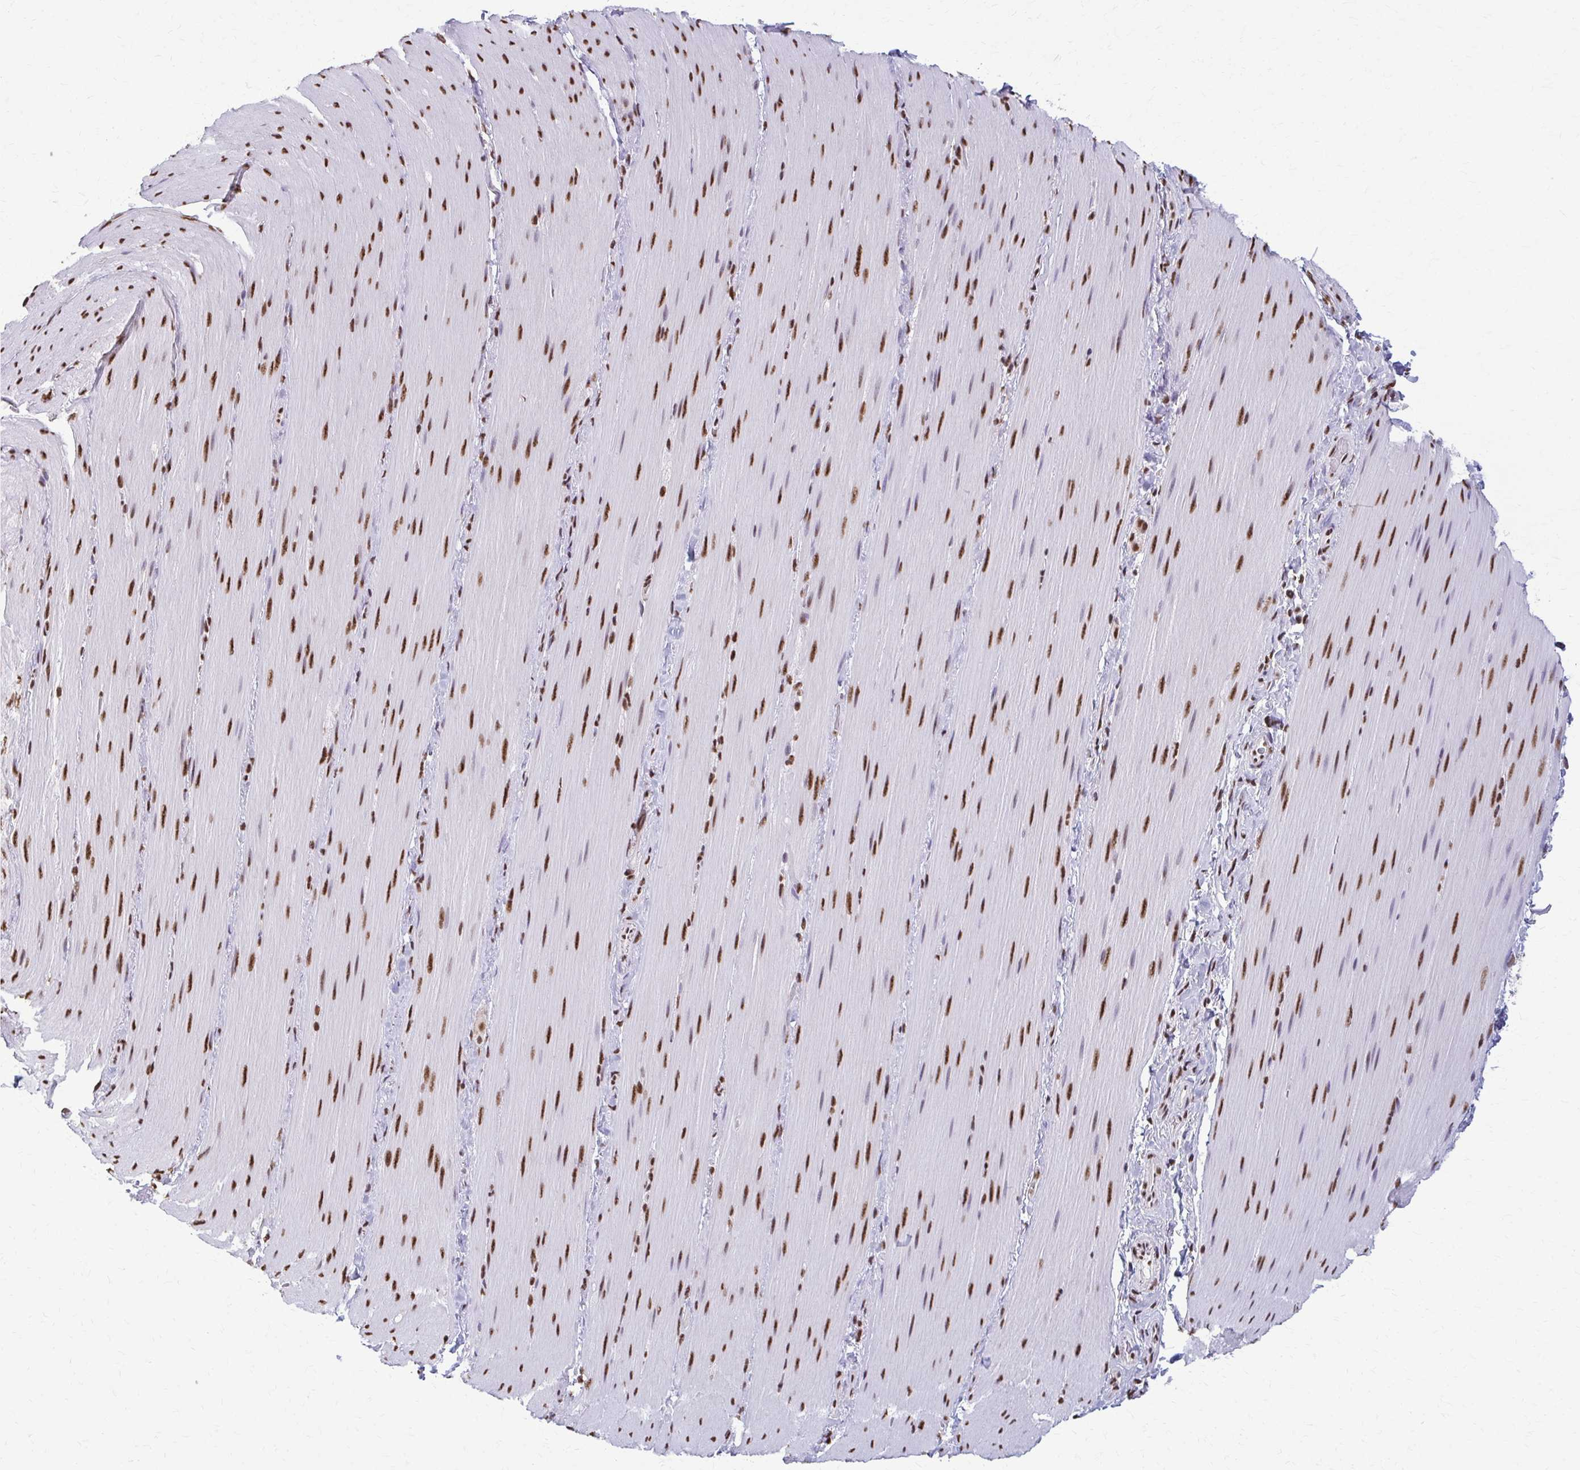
{"staining": {"intensity": "moderate", "quantity": ">75%", "location": "nuclear"}, "tissue": "smooth muscle", "cell_type": "Smooth muscle cells", "image_type": "normal", "snomed": [{"axis": "morphology", "description": "Normal tissue, NOS"}, {"axis": "topography", "description": "Smooth muscle"}, {"axis": "topography", "description": "Colon"}], "caption": "Protein positivity by immunohistochemistry demonstrates moderate nuclear positivity in about >75% of smooth muscle cells in unremarkable smooth muscle.", "gene": "SNRPA", "patient": {"sex": "male", "age": 73}}